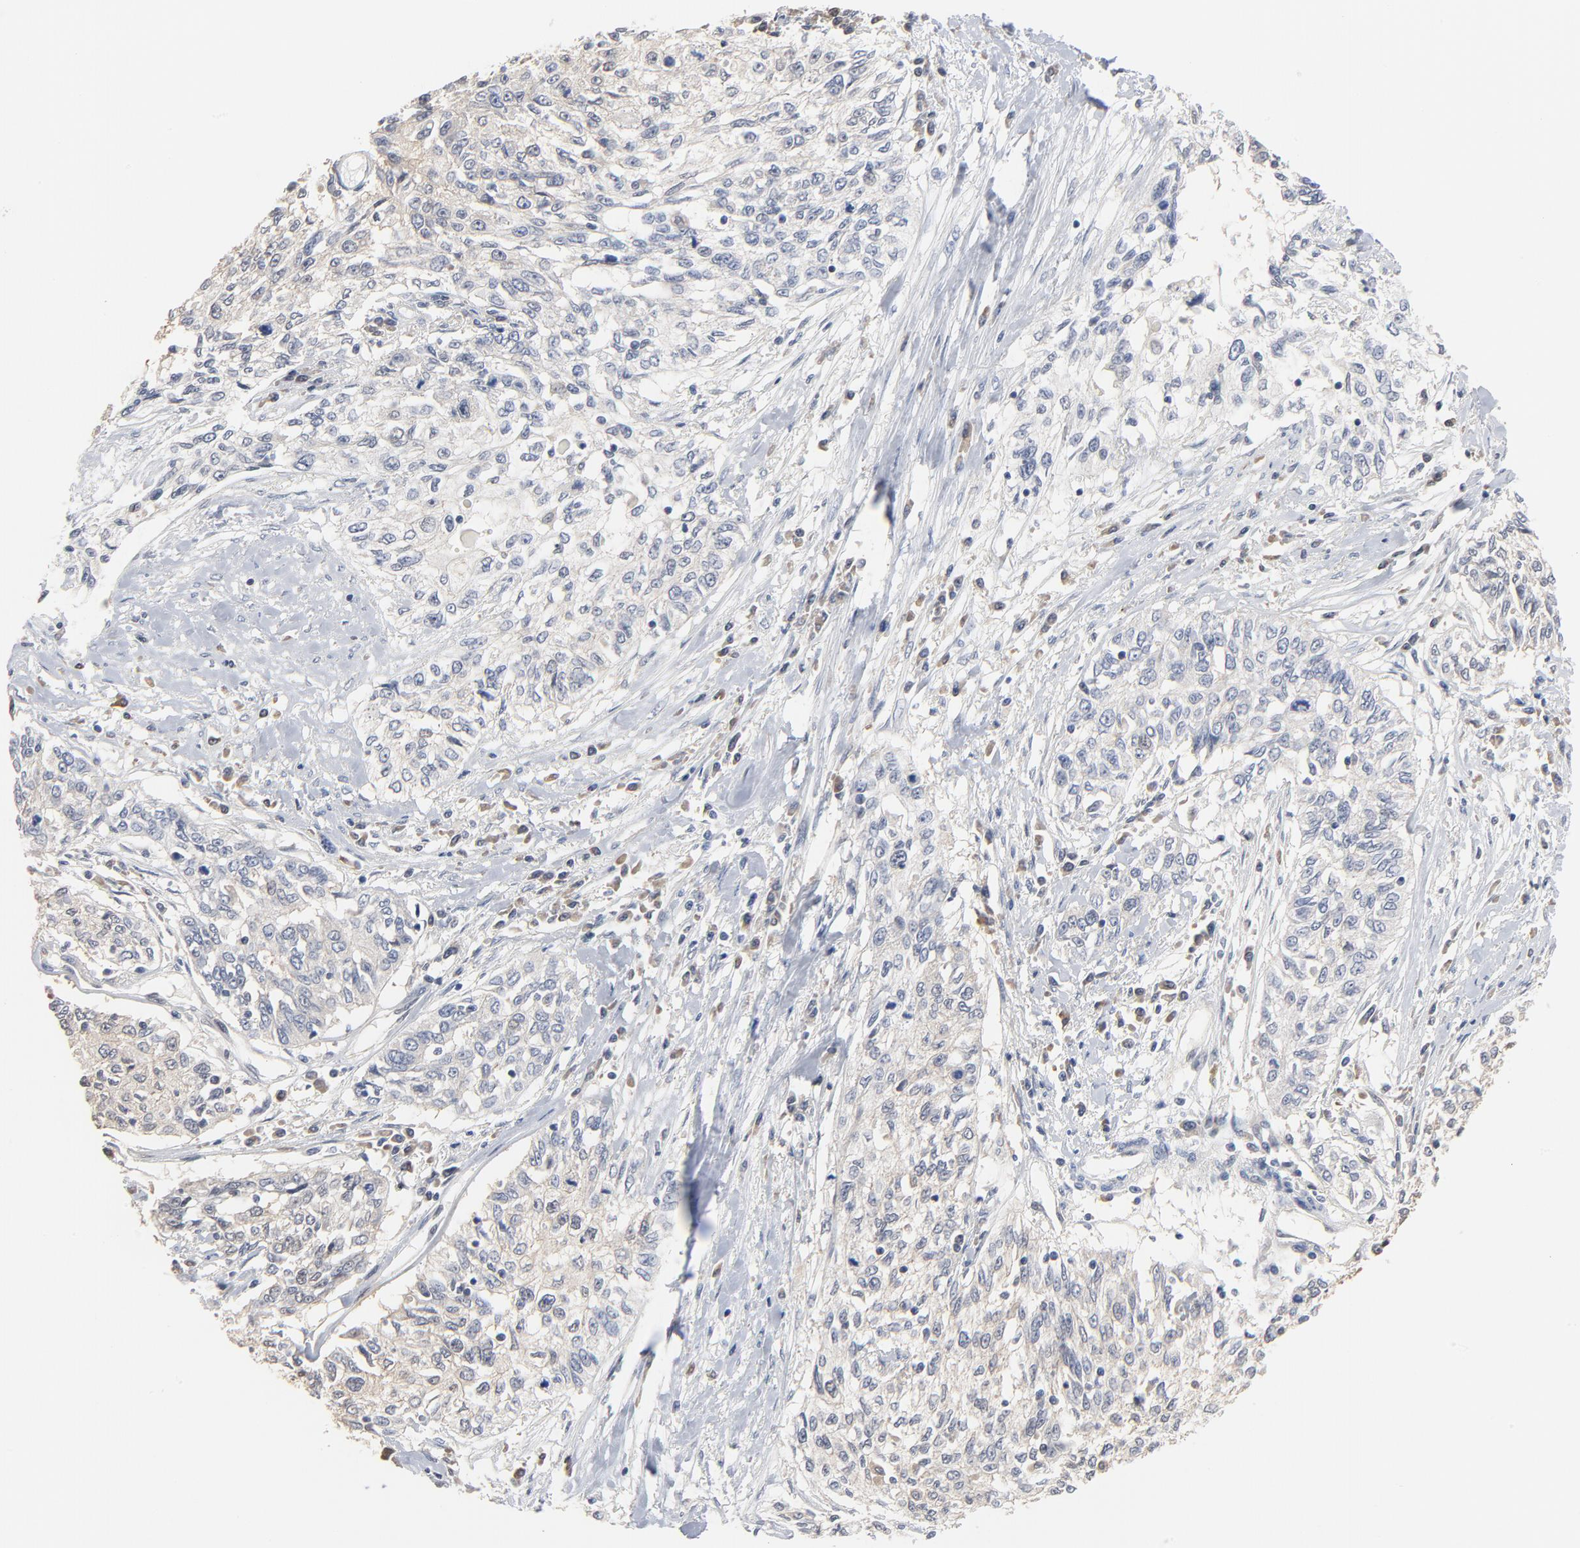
{"staining": {"intensity": "weak", "quantity": ">75%", "location": "cytoplasmic/membranous"}, "tissue": "cervical cancer", "cell_type": "Tumor cells", "image_type": "cancer", "snomed": [{"axis": "morphology", "description": "Squamous cell carcinoma, NOS"}, {"axis": "topography", "description": "Cervix"}], "caption": "A brown stain shows weak cytoplasmic/membranous positivity of a protein in human squamous cell carcinoma (cervical) tumor cells. (Stains: DAB in brown, nuclei in blue, Microscopy: brightfield microscopy at high magnification).", "gene": "EPCAM", "patient": {"sex": "female", "age": 57}}